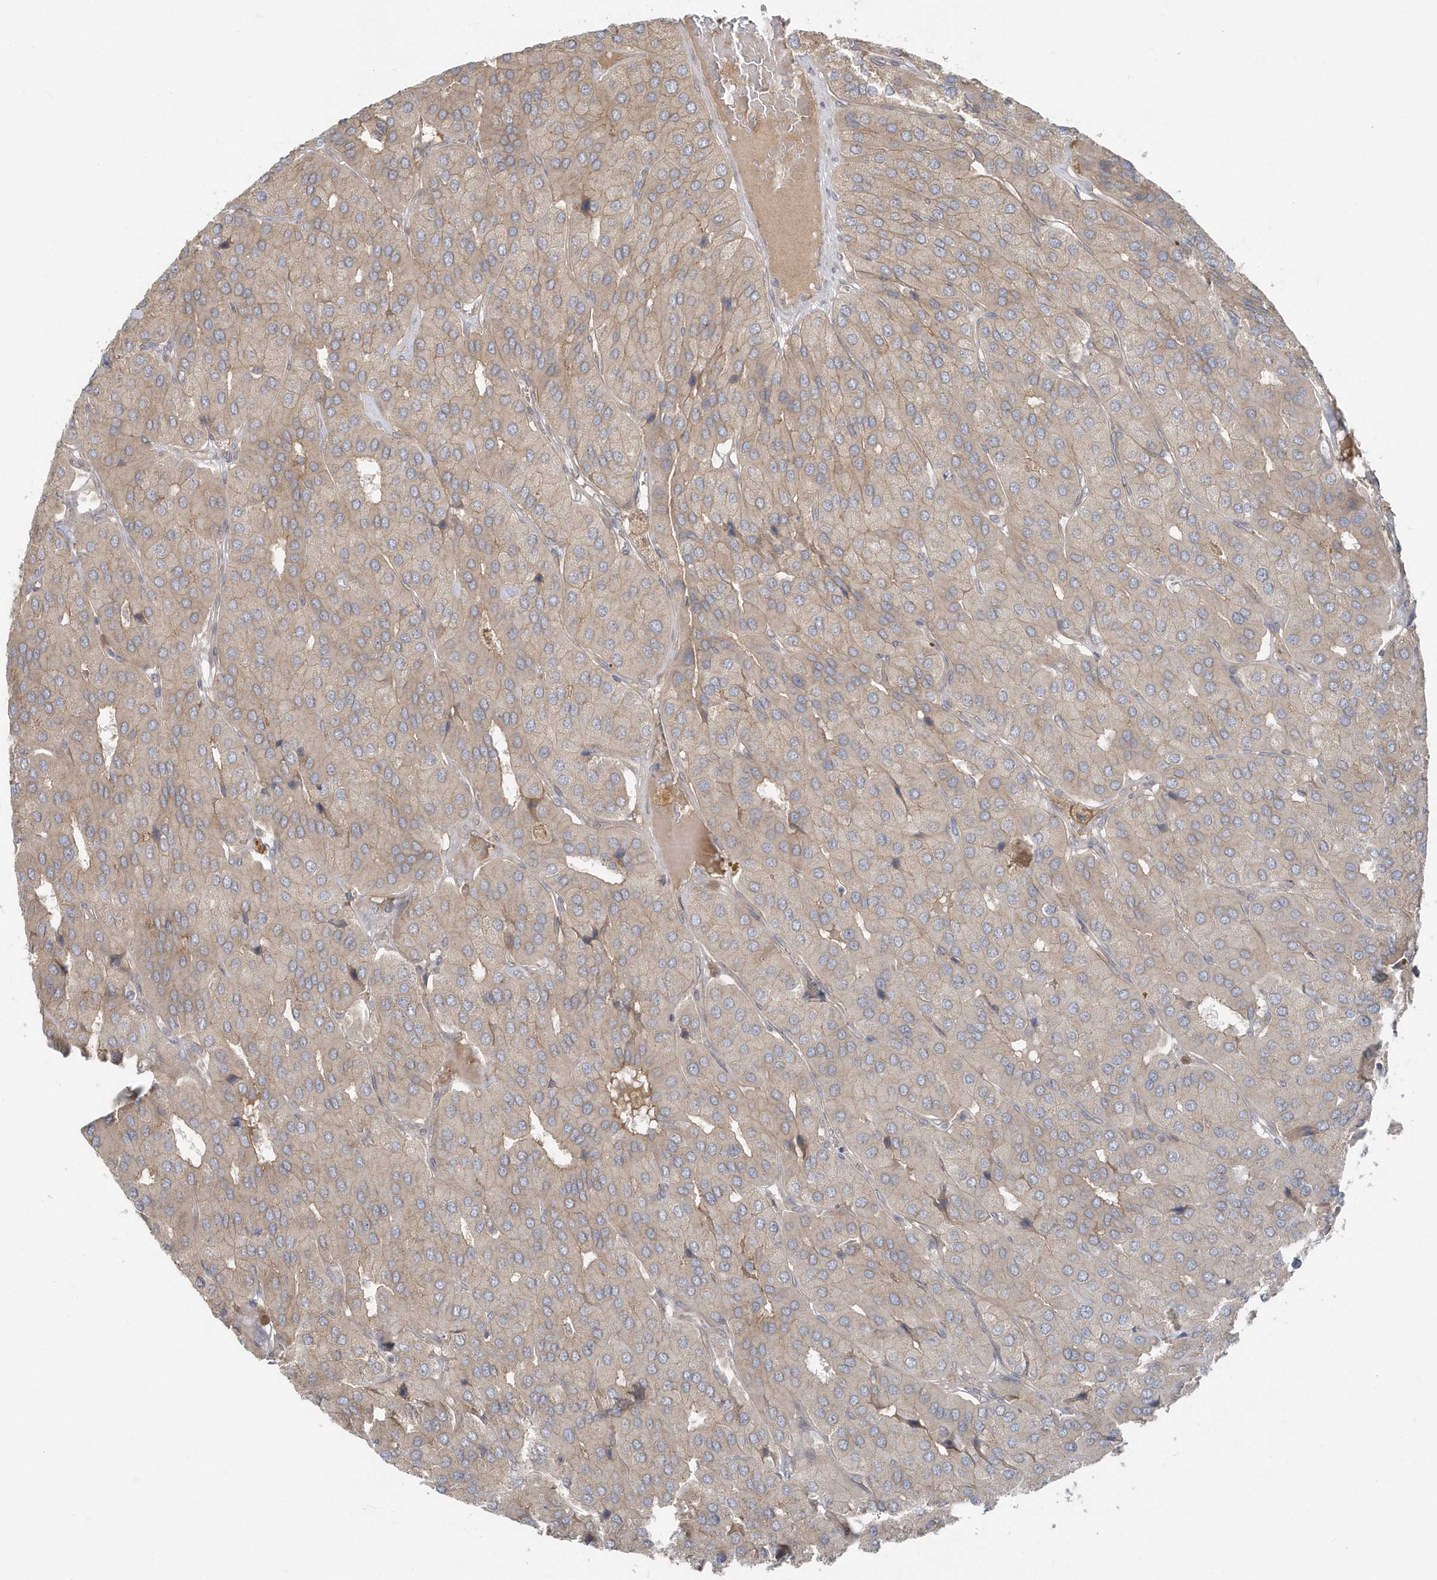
{"staining": {"intensity": "negative", "quantity": "none", "location": "none"}, "tissue": "parathyroid gland", "cell_type": "Glandular cells", "image_type": "normal", "snomed": [{"axis": "morphology", "description": "Normal tissue, NOS"}, {"axis": "morphology", "description": "Adenoma, NOS"}, {"axis": "topography", "description": "Parathyroid gland"}], "caption": "Immunohistochemistry (IHC) micrograph of normal parathyroid gland: parathyroid gland stained with DAB (3,3'-diaminobenzidine) shows no significant protein staining in glandular cells. Nuclei are stained in blue.", "gene": "ACTR1A", "patient": {"sex": "female", "age": 86}}